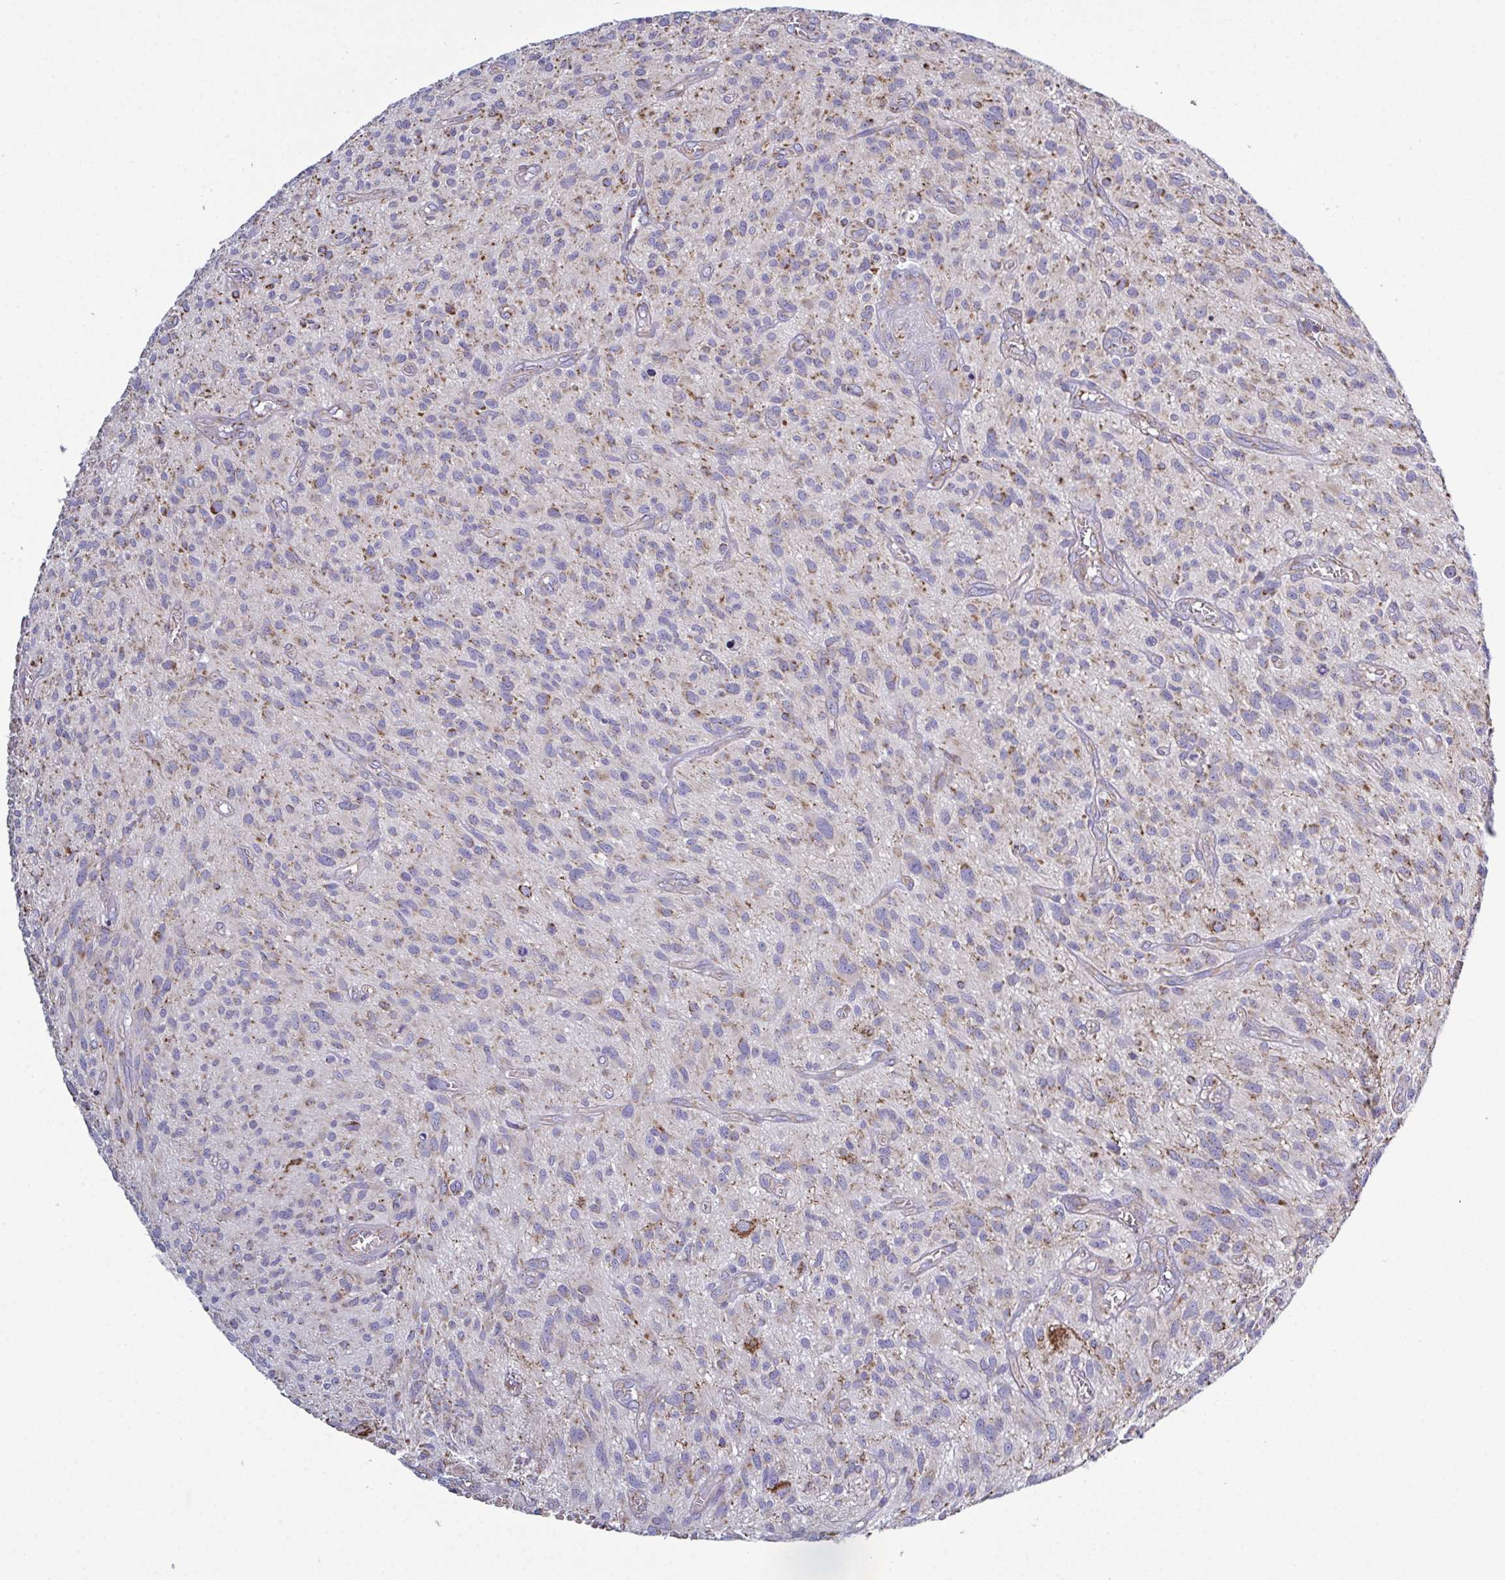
{"staining": {"intensity": "weak", "quantity": "25%-75%", "location": "cytoplasmic/membranous"}, "tissue": "glioma", "cell_type": "Tumor cells", "image_type": "cancer", "snomed": [{"axis": "morphology", "description": "Glioma, malignant, High grade"}, {"axis": "topography", "description": "Brain"}], "caption": "Human malignant glioma (high-grade) stained with a brown dye displays weak cytoplasmic/membranous positive staining in approximately 25%-75% of tumor cells.", "gene": "CSDE1", "patient": {"sex": "male", "age": 75}}